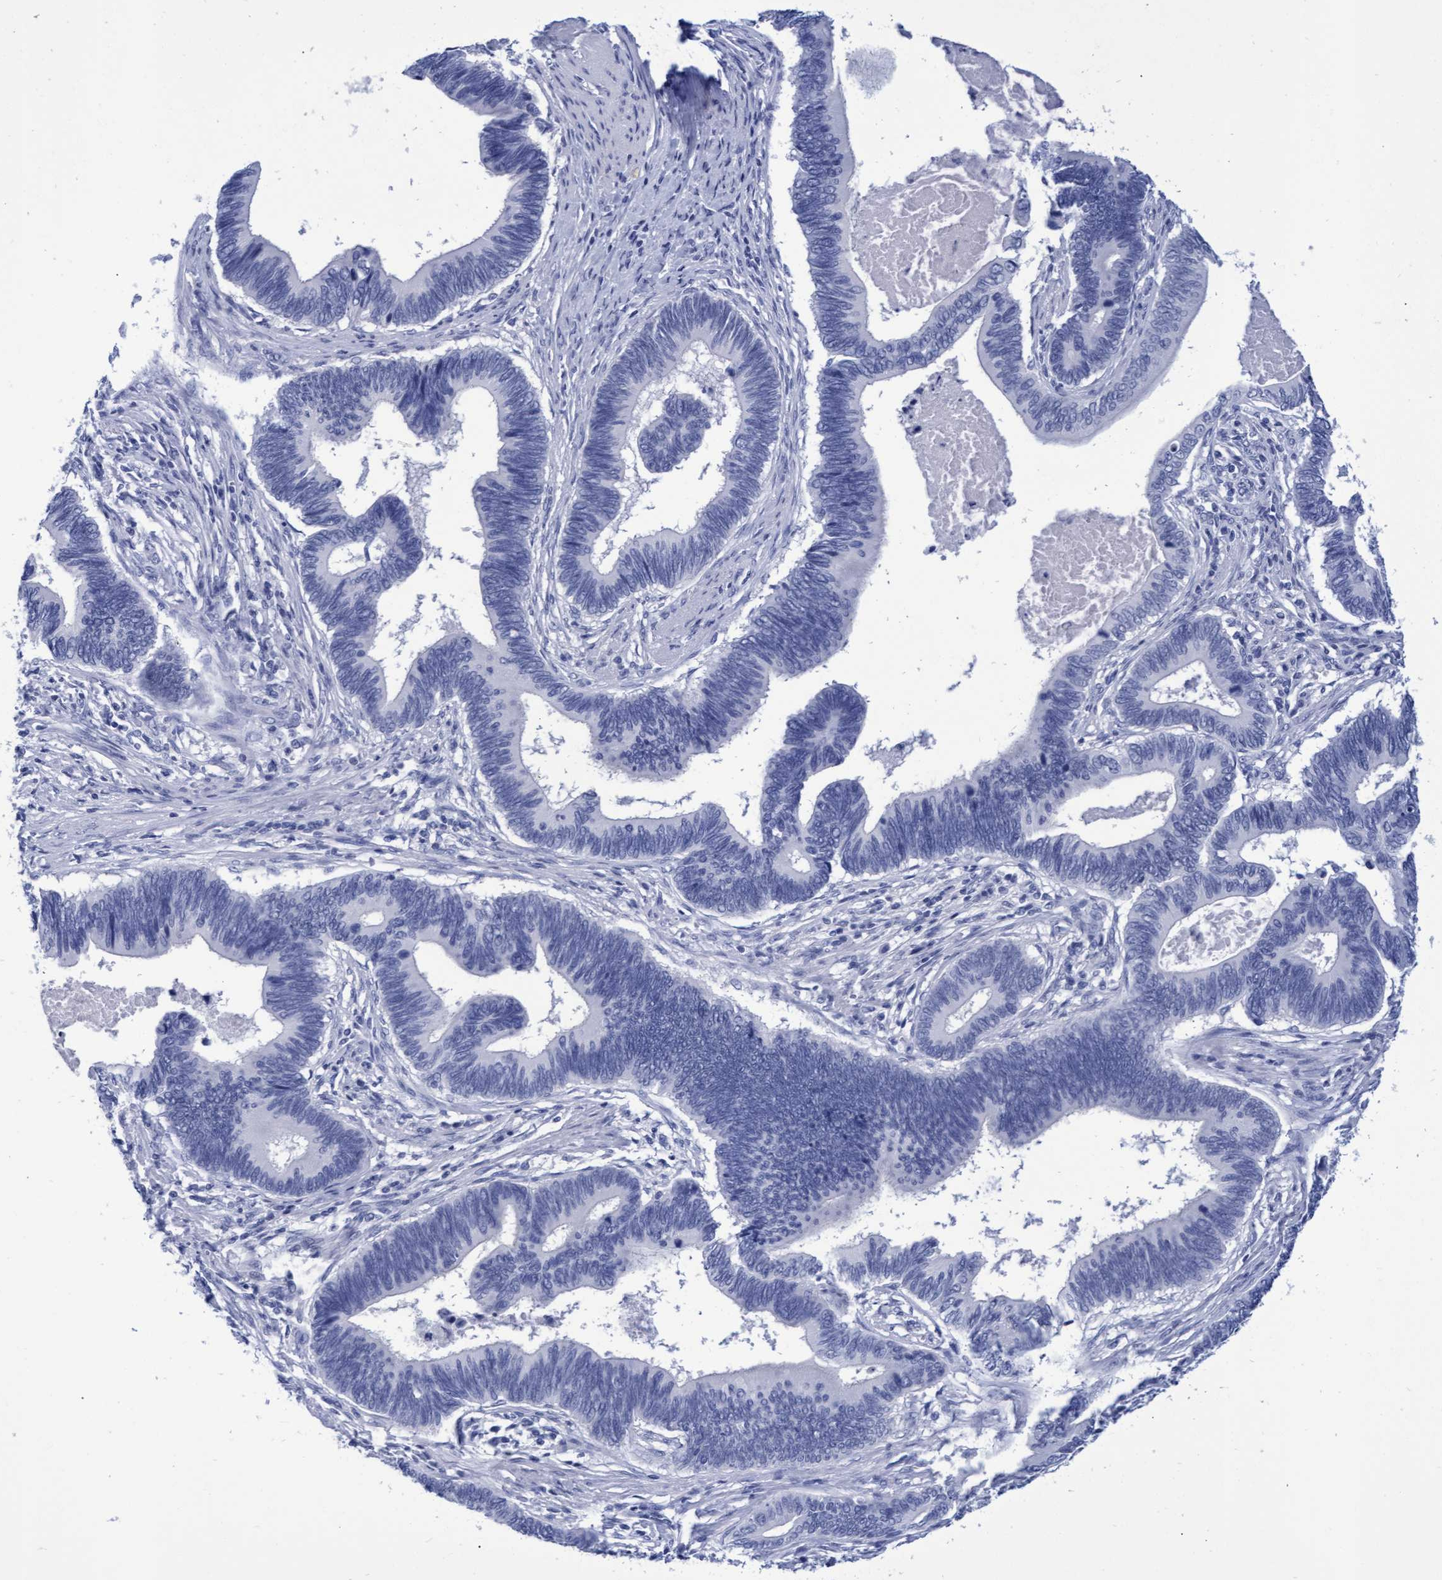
{"staining": {"intensity": "negative", "quantity": "none", "location": "none"}, "tissue": "pancreatic cancer", "cell_type": "Tumor cells", "image_type": "cancer", "snomed": [{"axis": "morphology", "description": "Adenocarcinoma, NOS"}, {"axis": "topography", "description": "Pancreas"}], "caption": "High power microscopy photomicrograph of an immunohistochemistry (IHC) image of pancreatic adenocarcinoma, revealing no significant expression in tumor cells.", "gene": "INSL6", "patient": {"sex": "female", "age": 70}}